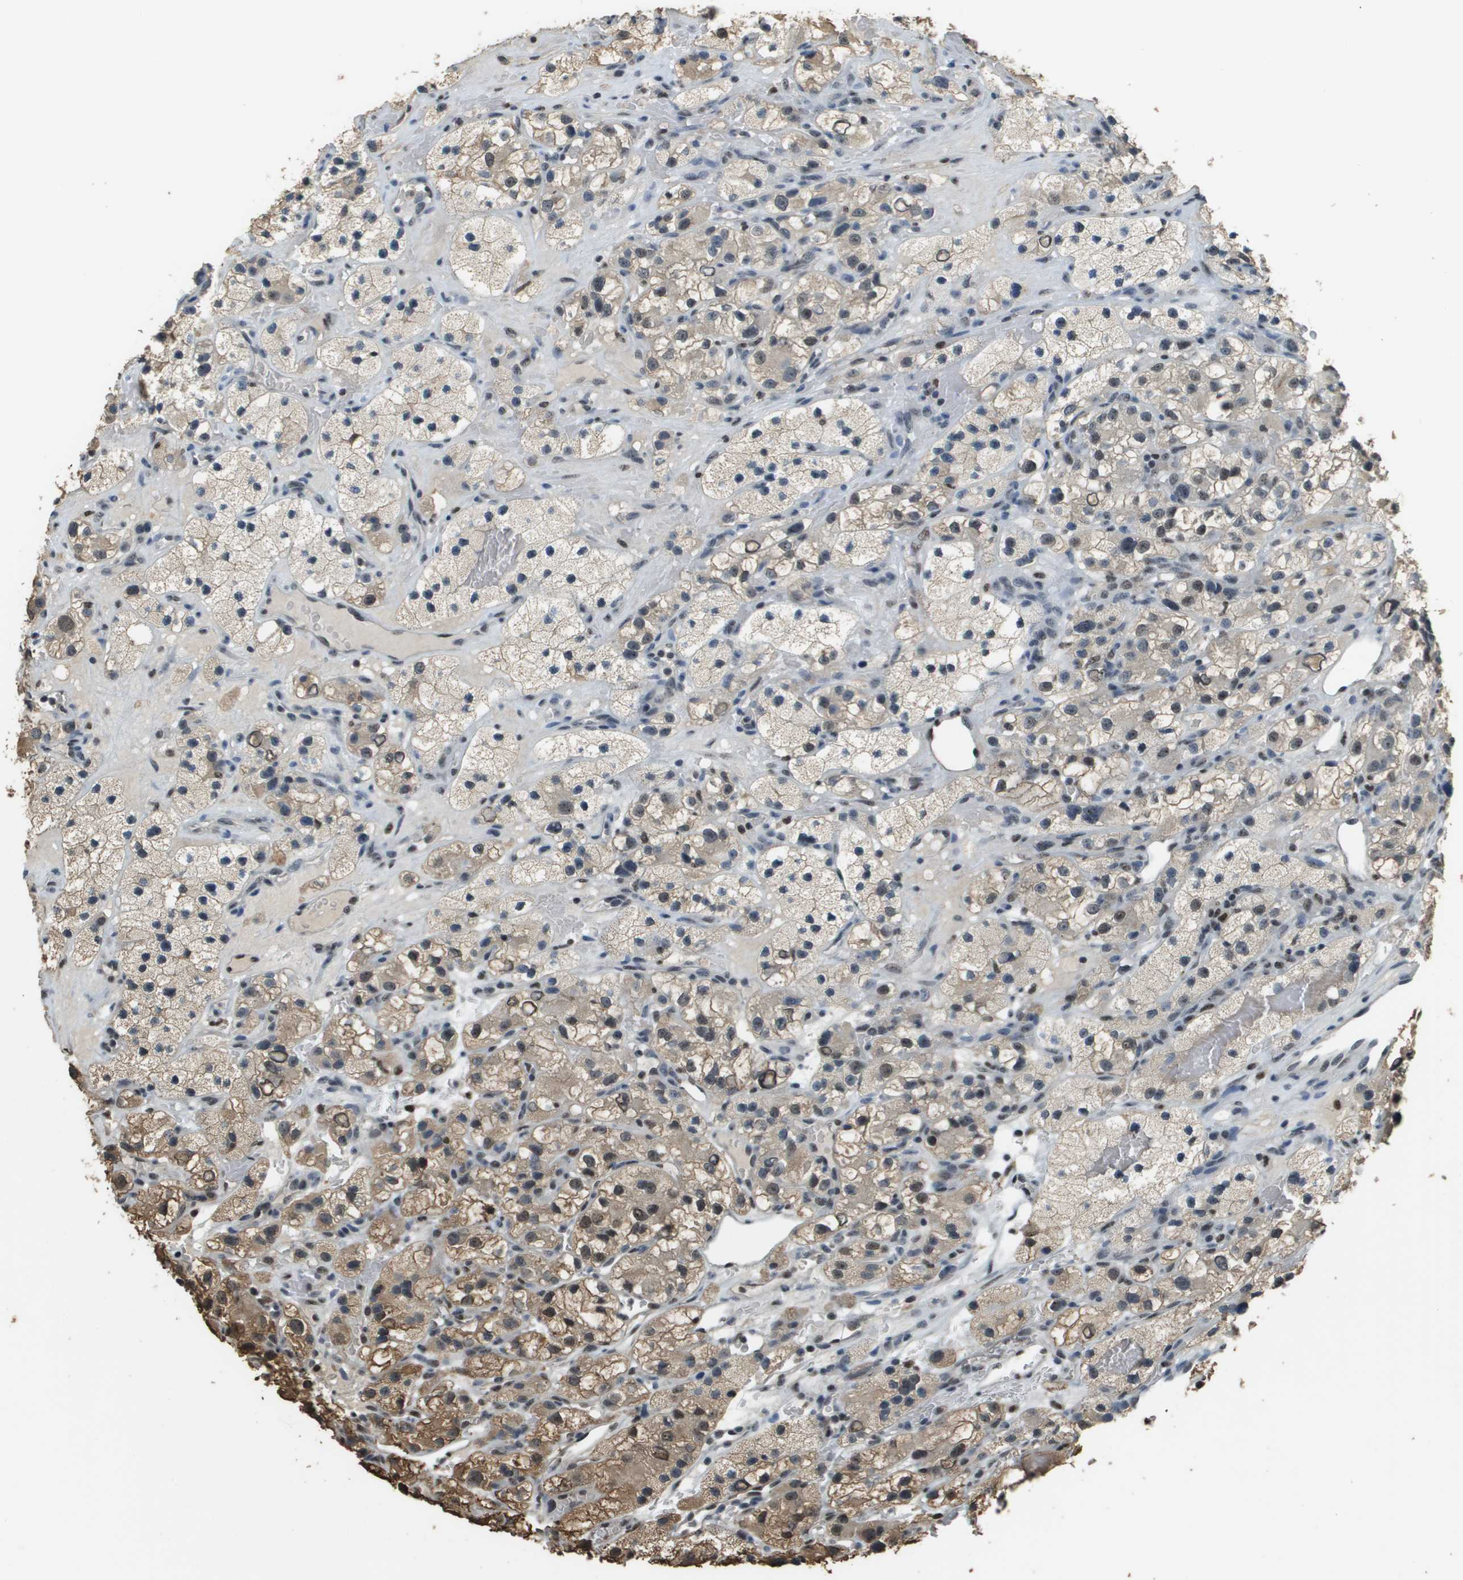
{"staining": {"intensity": "weak", "quantity": "25%-75%", "location": "cytoplasmic/membranous,nuclear"}, "tissue": "renal cancer", "cell_type": "Tumor cells", "image_type": "cancer", "snomed": [{"axis": "morphology", "description": "Adenocarcinoma, NOS"}, {"axis": "topography", "description": "Kidney"}], "caption": "Human renal cancer (adenocarcinoma) stained for a protein (brown) exhibits weak cytoplasmic/membranous and nuclear positive expression in approximately 25%-75% of tumor cells.", "gene": "SP100", "patient": {"sex": "female", "age": 57}}